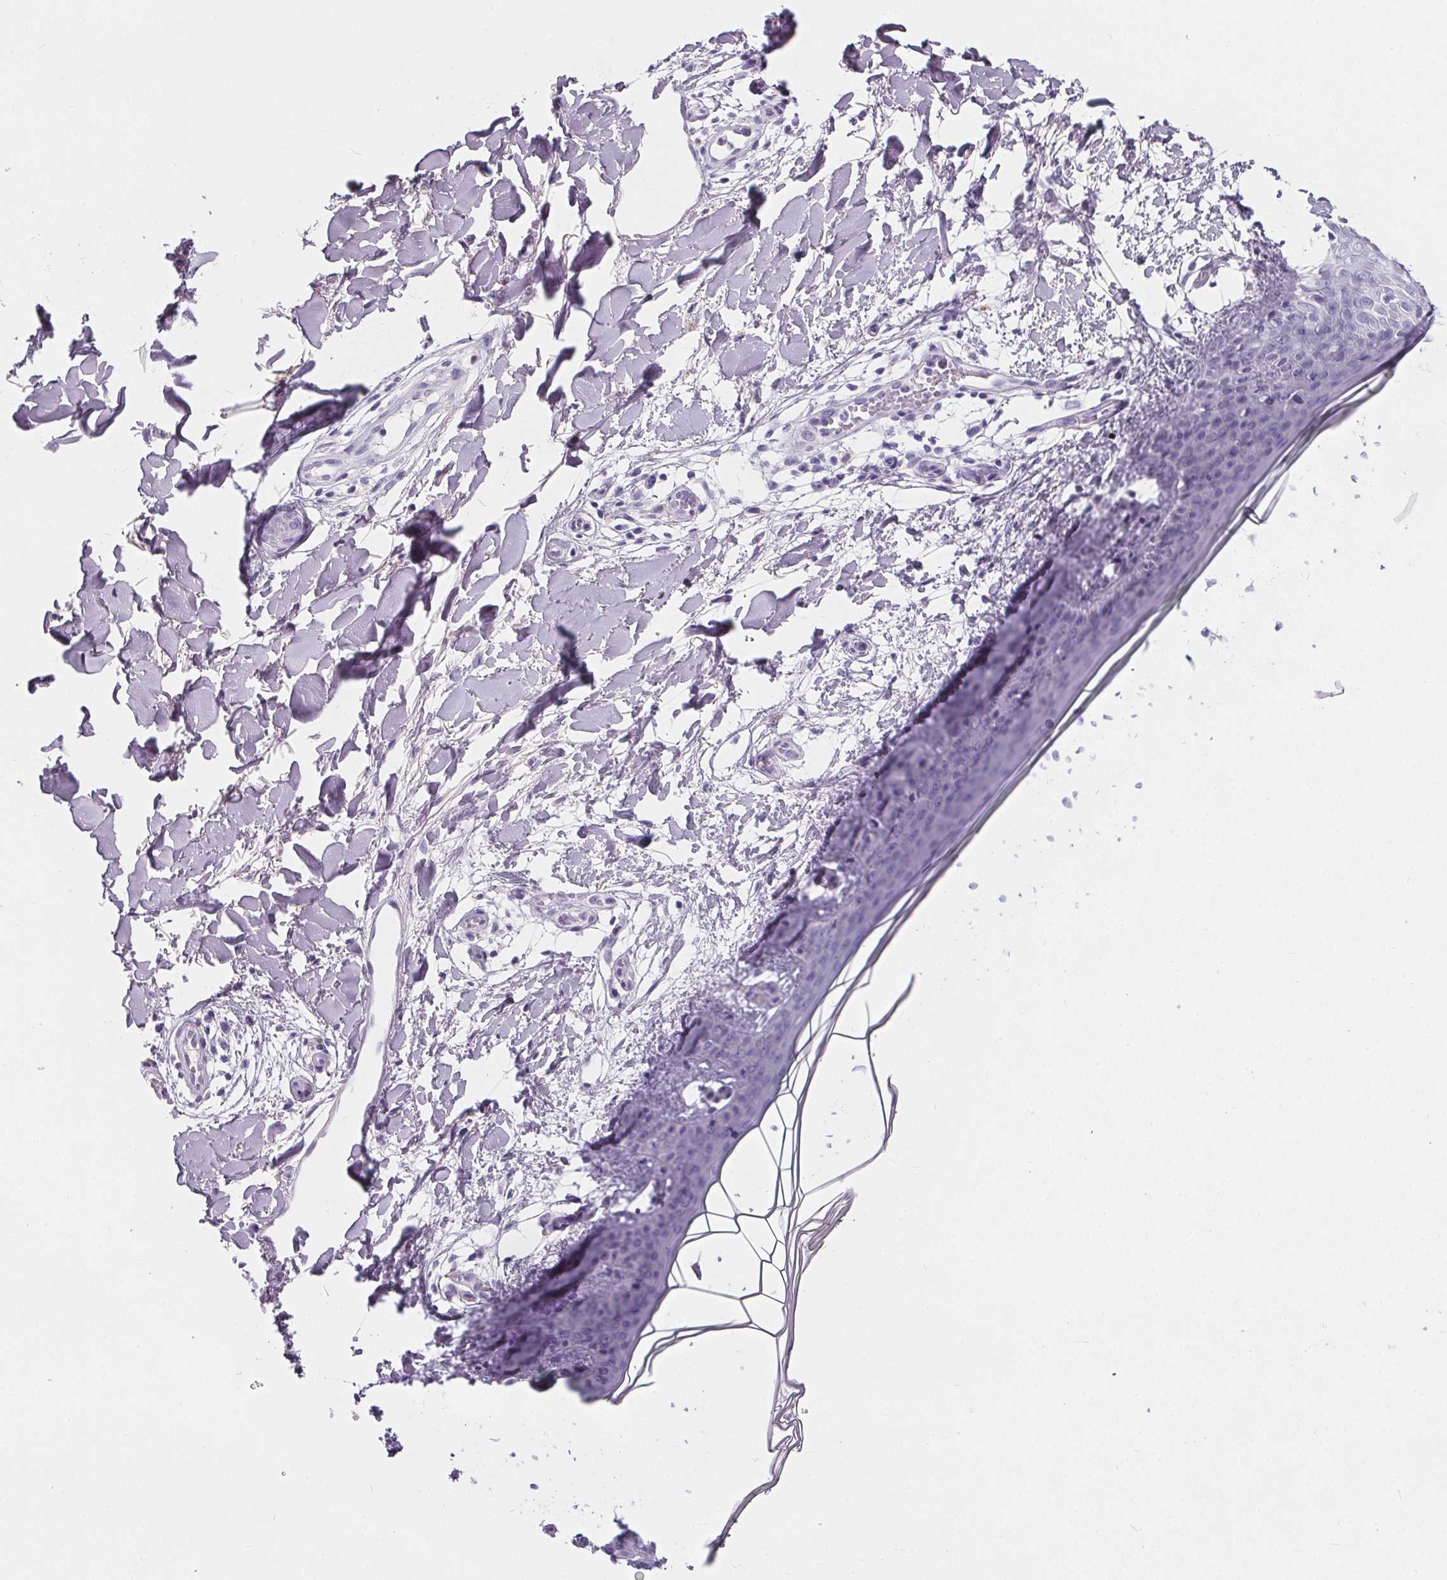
{"staining": {"intensity": "negative", "quantity": "none", "location": "none"}, "tissue": "skin", "cell_type": "Fibroblasts", "image_type": "normal", "snomed": [{"axis": "morphology", "description": "Normal tissue, NOS"}, {"axis": "topography", "description": "Skin"}], "caption": "IHC photomicrograph of benign skin: human skin stained with DAB demonstrates no significant protein staining in fibroblasts. Brightfield microscopy of immunohistochemistry (IHC) stained with DAB (brown) and hematoxylin (blue), captured at high magnification.", "gene": "ADRB1", "patient": {"sex": "female", "age": 34}}